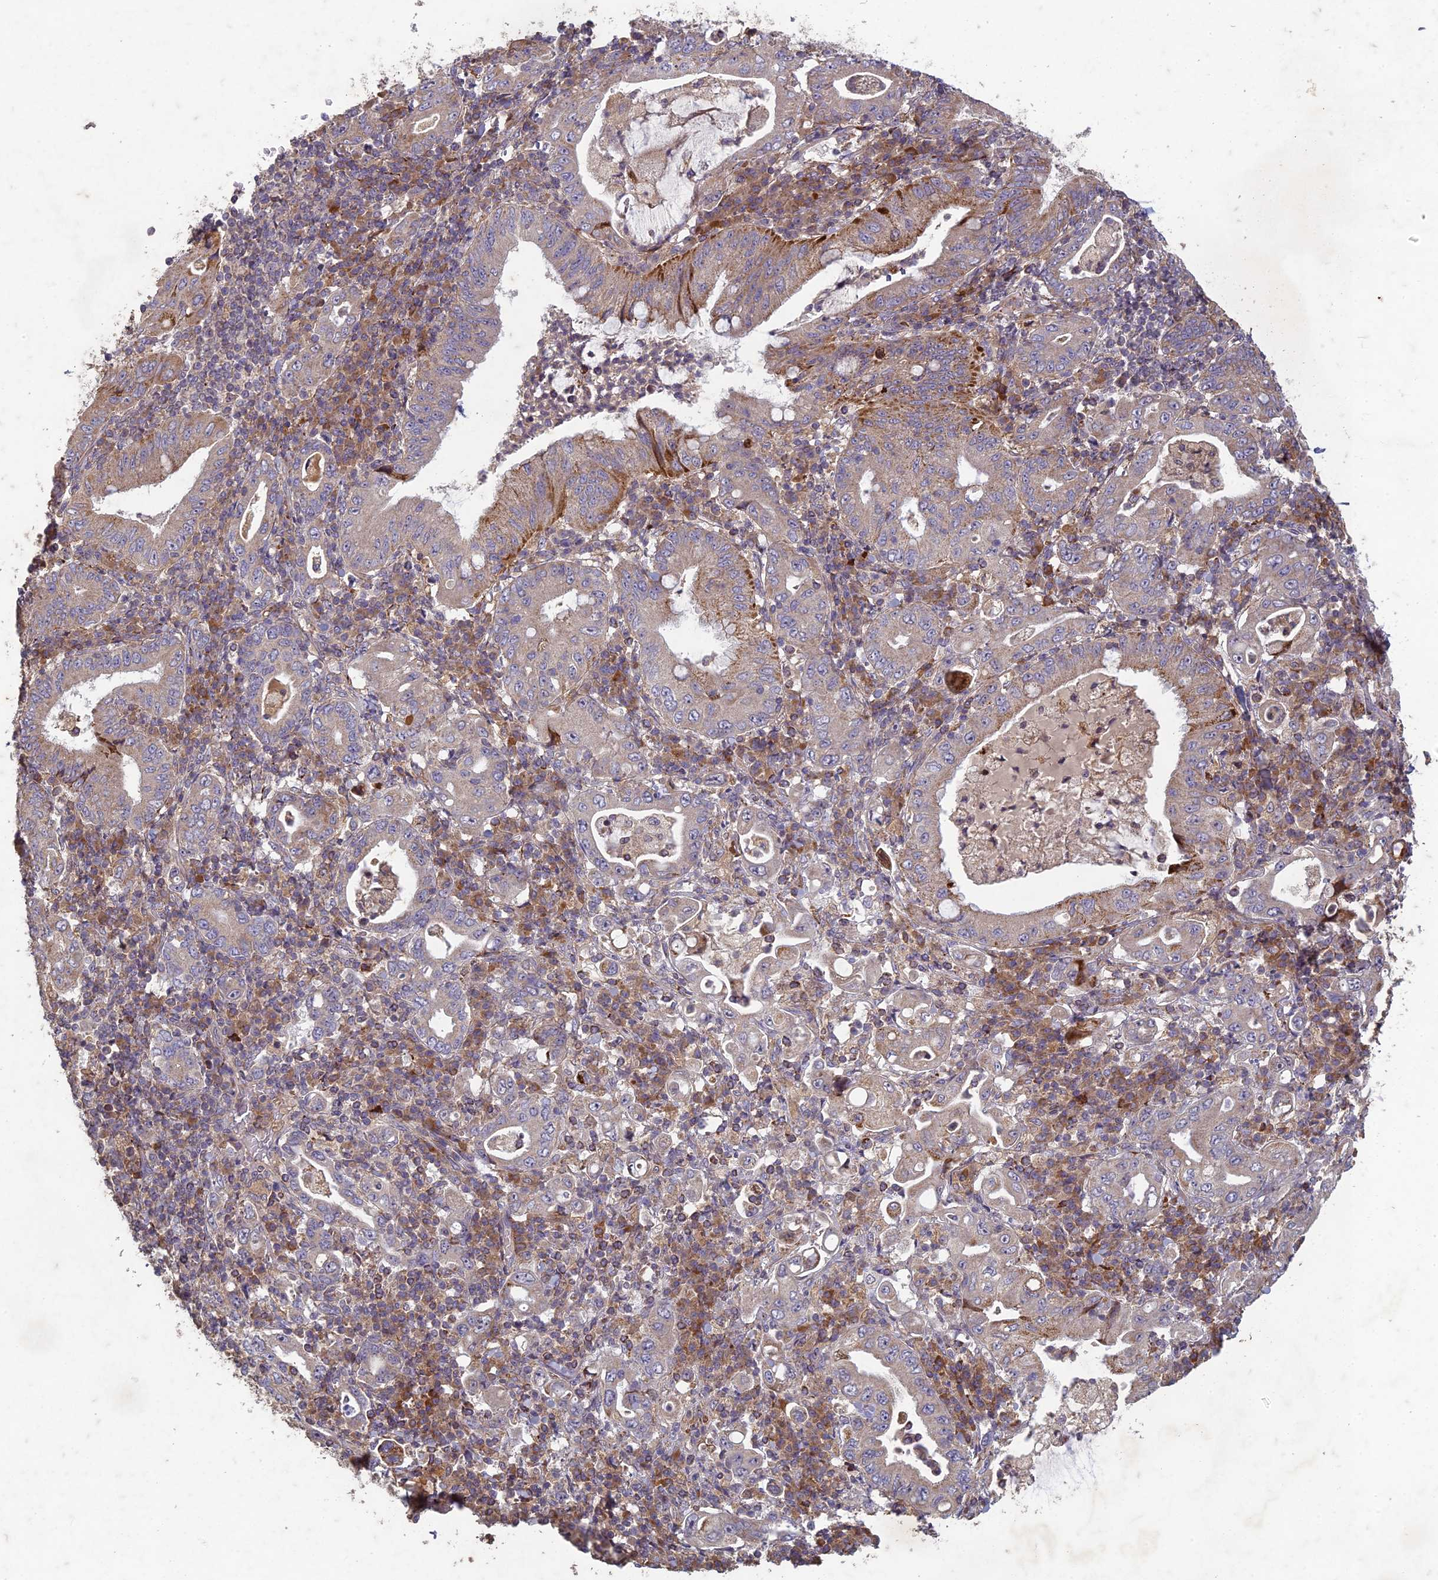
{"staining": {"intensity": "moderate", "quantity": "<25%", "location": "cytoplasmic/membranous"}, "tissue": "stomach cancer", "cell_type": "Tumor cells", "image_type": "cancer", "snomed": [{"axis": "morphology", "description": "Normal tissue, NOS"}, {"axis": "morphology", "description": "Adenocarcinoma, NOS"}, {"axis": "topography", "description": "Esophagus"}, {"axis": "topography", "description": "Stomach, upper"}, {"axis": "topography", "description": "Peripheral nerve tissue"}], "caption": "Stomach cancer (adenocarcinoma) tissue reveals moderate cytoplasmic/membranous expression in about <25% of tumor cells, visualized by immunohistochemistry. Using DAB (brown) and hematoxylin (blue) stains, captured at high magnification using brightfield microscopy.", "gene": "TCF25", "patient": {"sex": "male", "age": 62}}